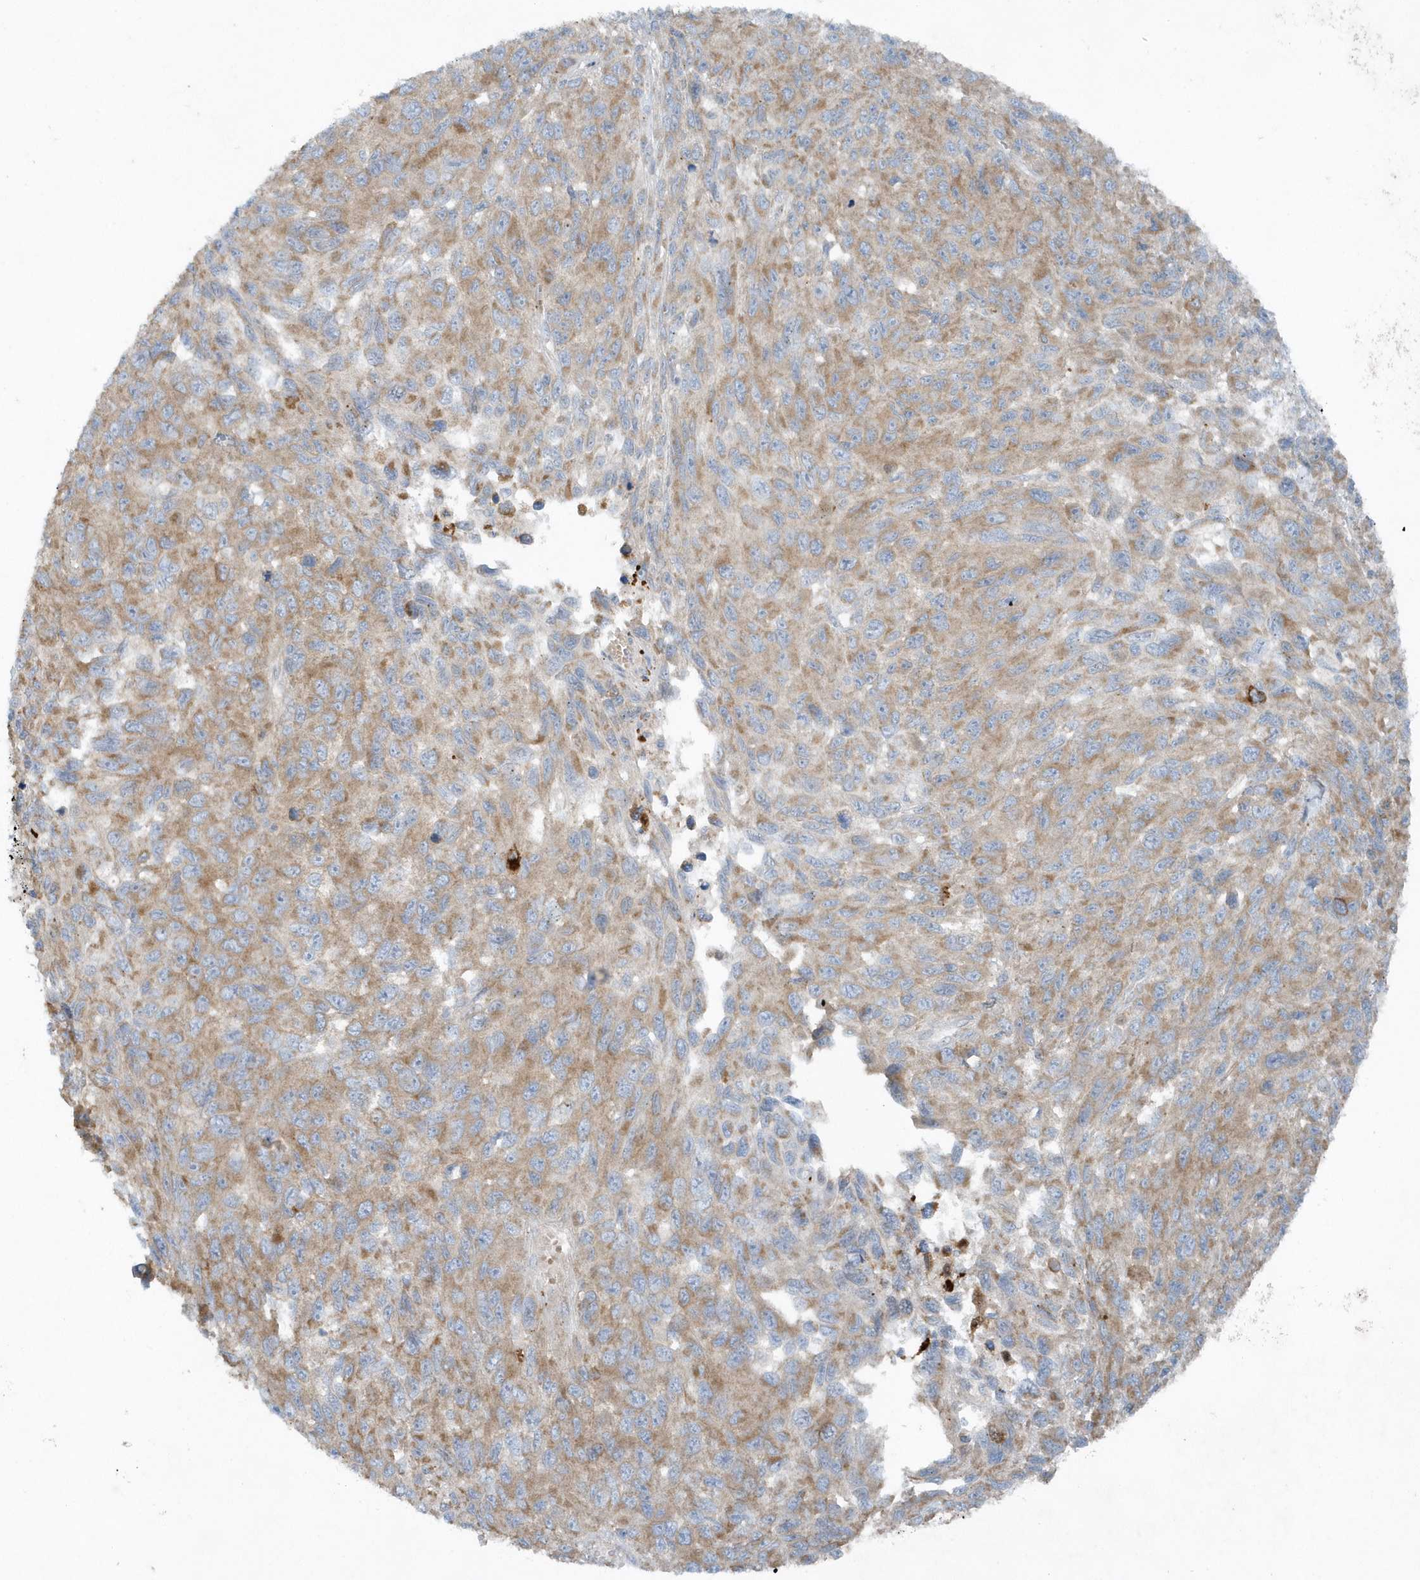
{"staining": {"intensity": "moderate", "quantity": ">75%", "location": "cytoplasmic/membranous"}, "tissue": "melanoma", "cell_type": "Tumor cells", "image_type": "cancer", "snomed": [{"axis": "morphology", "description": "Malignant melanoma, NOS"}, {"axis": "topography", "description": "Skin"}], "caption": "This micrograph exhibits immunohistochemistry staining of human melanoma, with medium moderate cytoplasmic/membranous expression in approximately >75% of tumor cells.", "gene": "SLC38A2", "patient": {"sex": "female", "age": 96}}